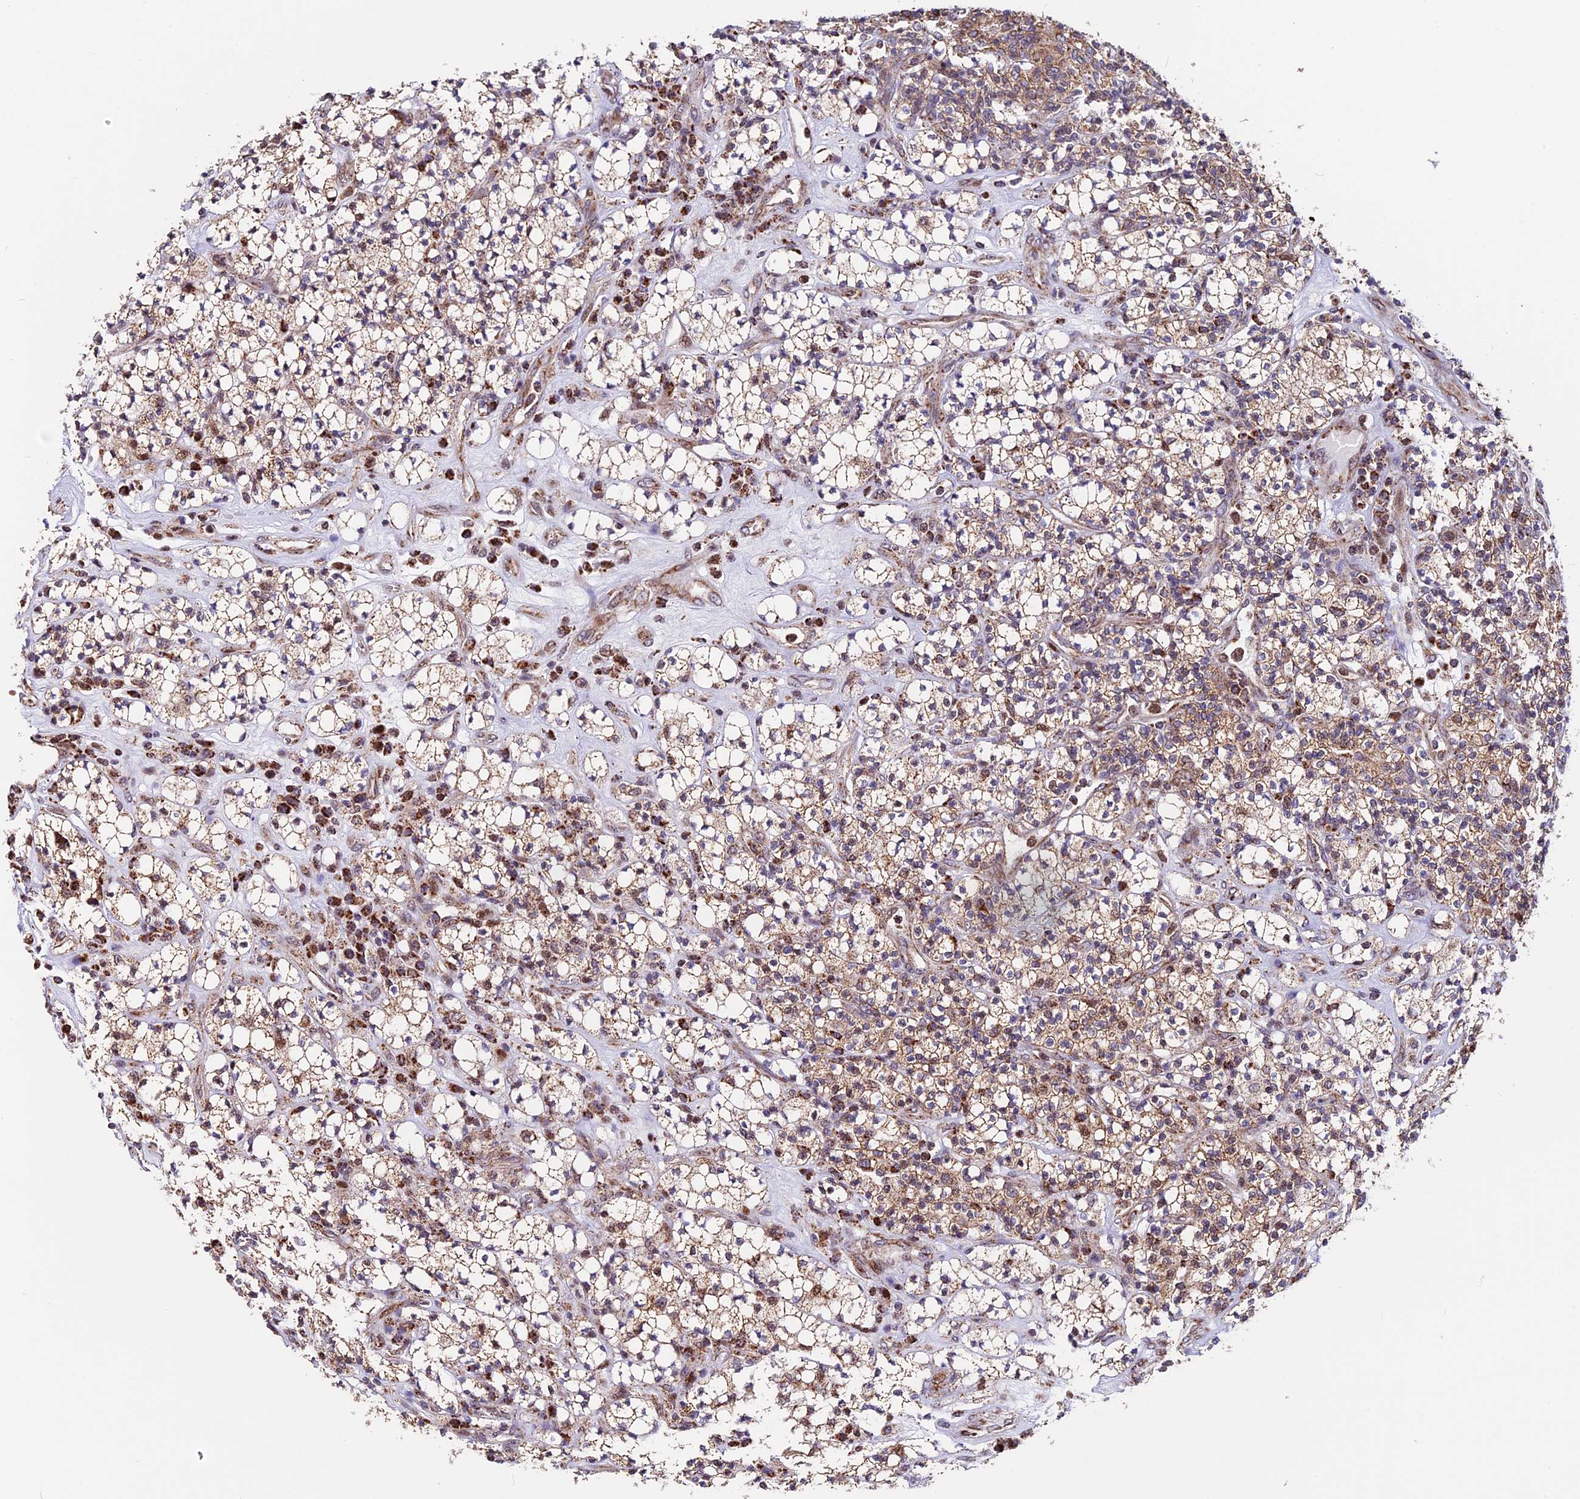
{"staining": {"intensity": "moderate", "quantity": ">75%", "location": "cytoplasmic/membranous"}, "tissue": "renal cancer", "cell_type": "Tumor cells", "image_type": "cancer", "snomed": [{"axis": "morphology", "description": "Adenocarcinoma, NOS"}, {"axis": "topography", "description": "Kidney"}], "caption": "Tumor cells reveal medium levels of moderate cytoplasmic/membranous positivity in about >75% of cells in human renal cancer (adenocarcinoma).", "gene": "FAM174C", "patient": {"sex": "male", "age": 77}}